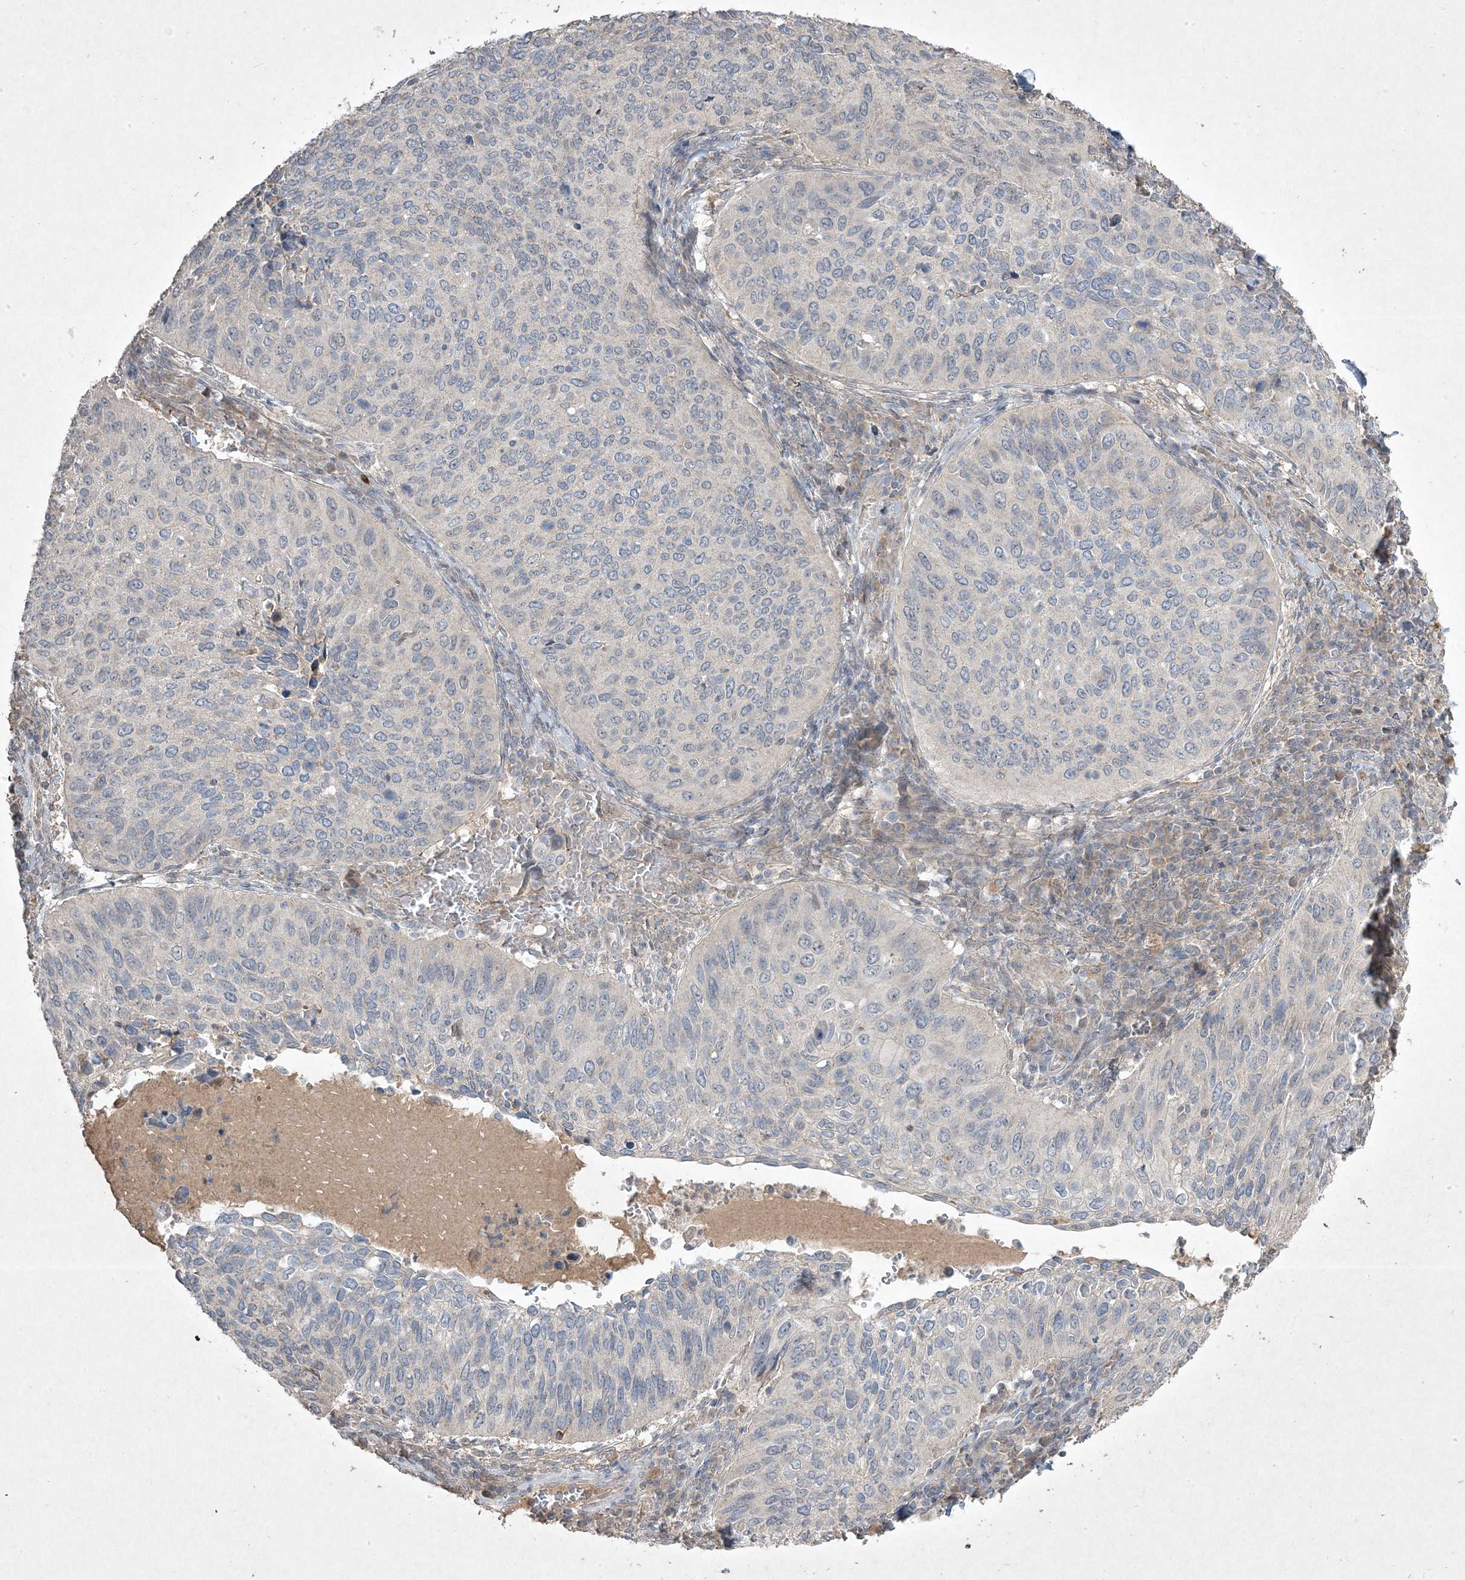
{"staining": {"intensity": "negative", "quantity": "none", "location": "none"}, "tissue": "cervical cancer", "cell_type": "Tumor cells", "image_type": "cancer", "snomed": [{"axis": "morphology", "description": "Squamous cell carcinoma, NOS"}, {"axis": "topography", "description": "Cervix"}], "caption": "The immunohistochemistry (IHC) photomicrograph has no significant staining in tumor cells of cervical cancer (squamous cell carcinoma) tissue.", "gene": "RGL4", "patient": {"sex": "female", "age": 38}}